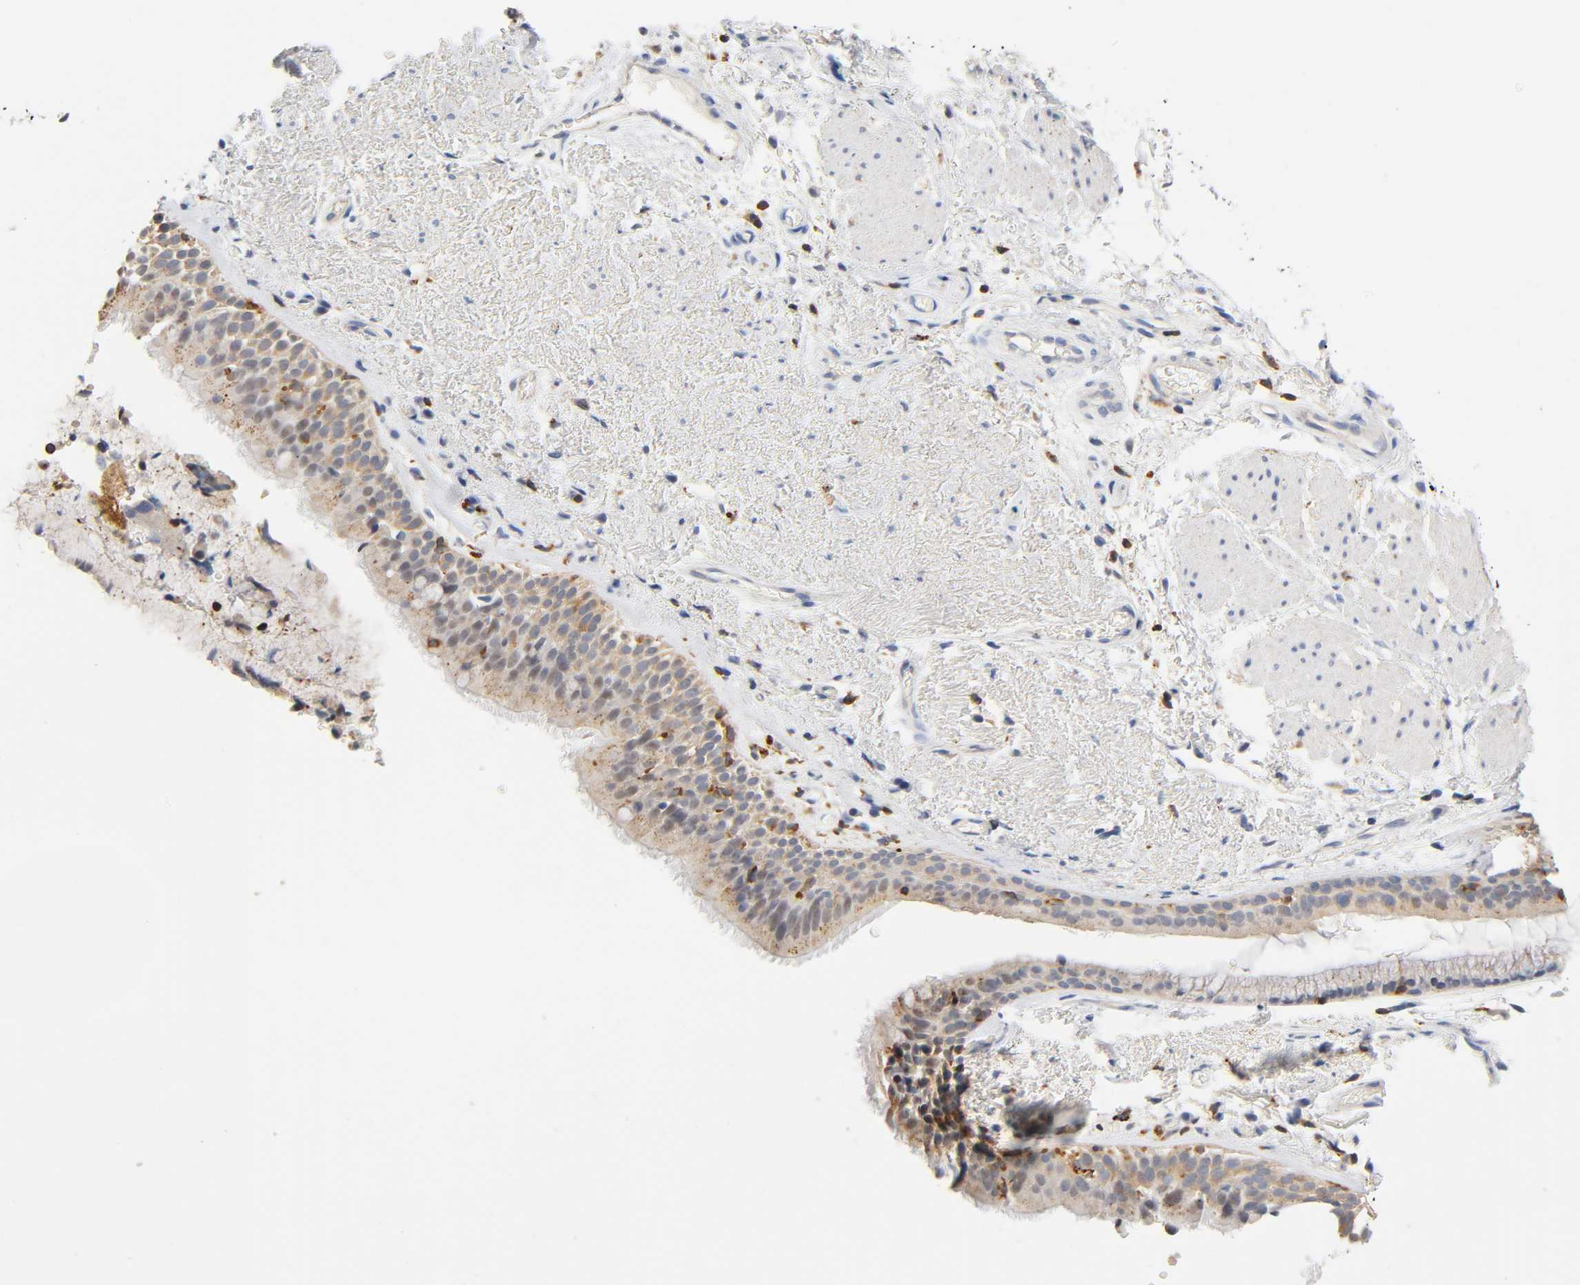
{"staining": {"intensity": "moderate", "quantity": ">75%", "location": "cytoplasmic/membranous"}, "tissue": "bronchus", "cell_type": "Respiratory epithelial cells", "image_type": "normal", "snomed": [{"axis": "morphology", "description": "Normal tissue, NOS"}, {"axis": "topography", "description": "Bronchus"}], "caption": "High-power microscopy captured an immunohistochemistry (IHC) histopathology image of benign bronchus, revealing moderate cytoplasmic/membranous positivity in about >75% of respiratory epithelial cells.", "gene": "UCKL1", "patient": {"sex": "female", "age": 54}}